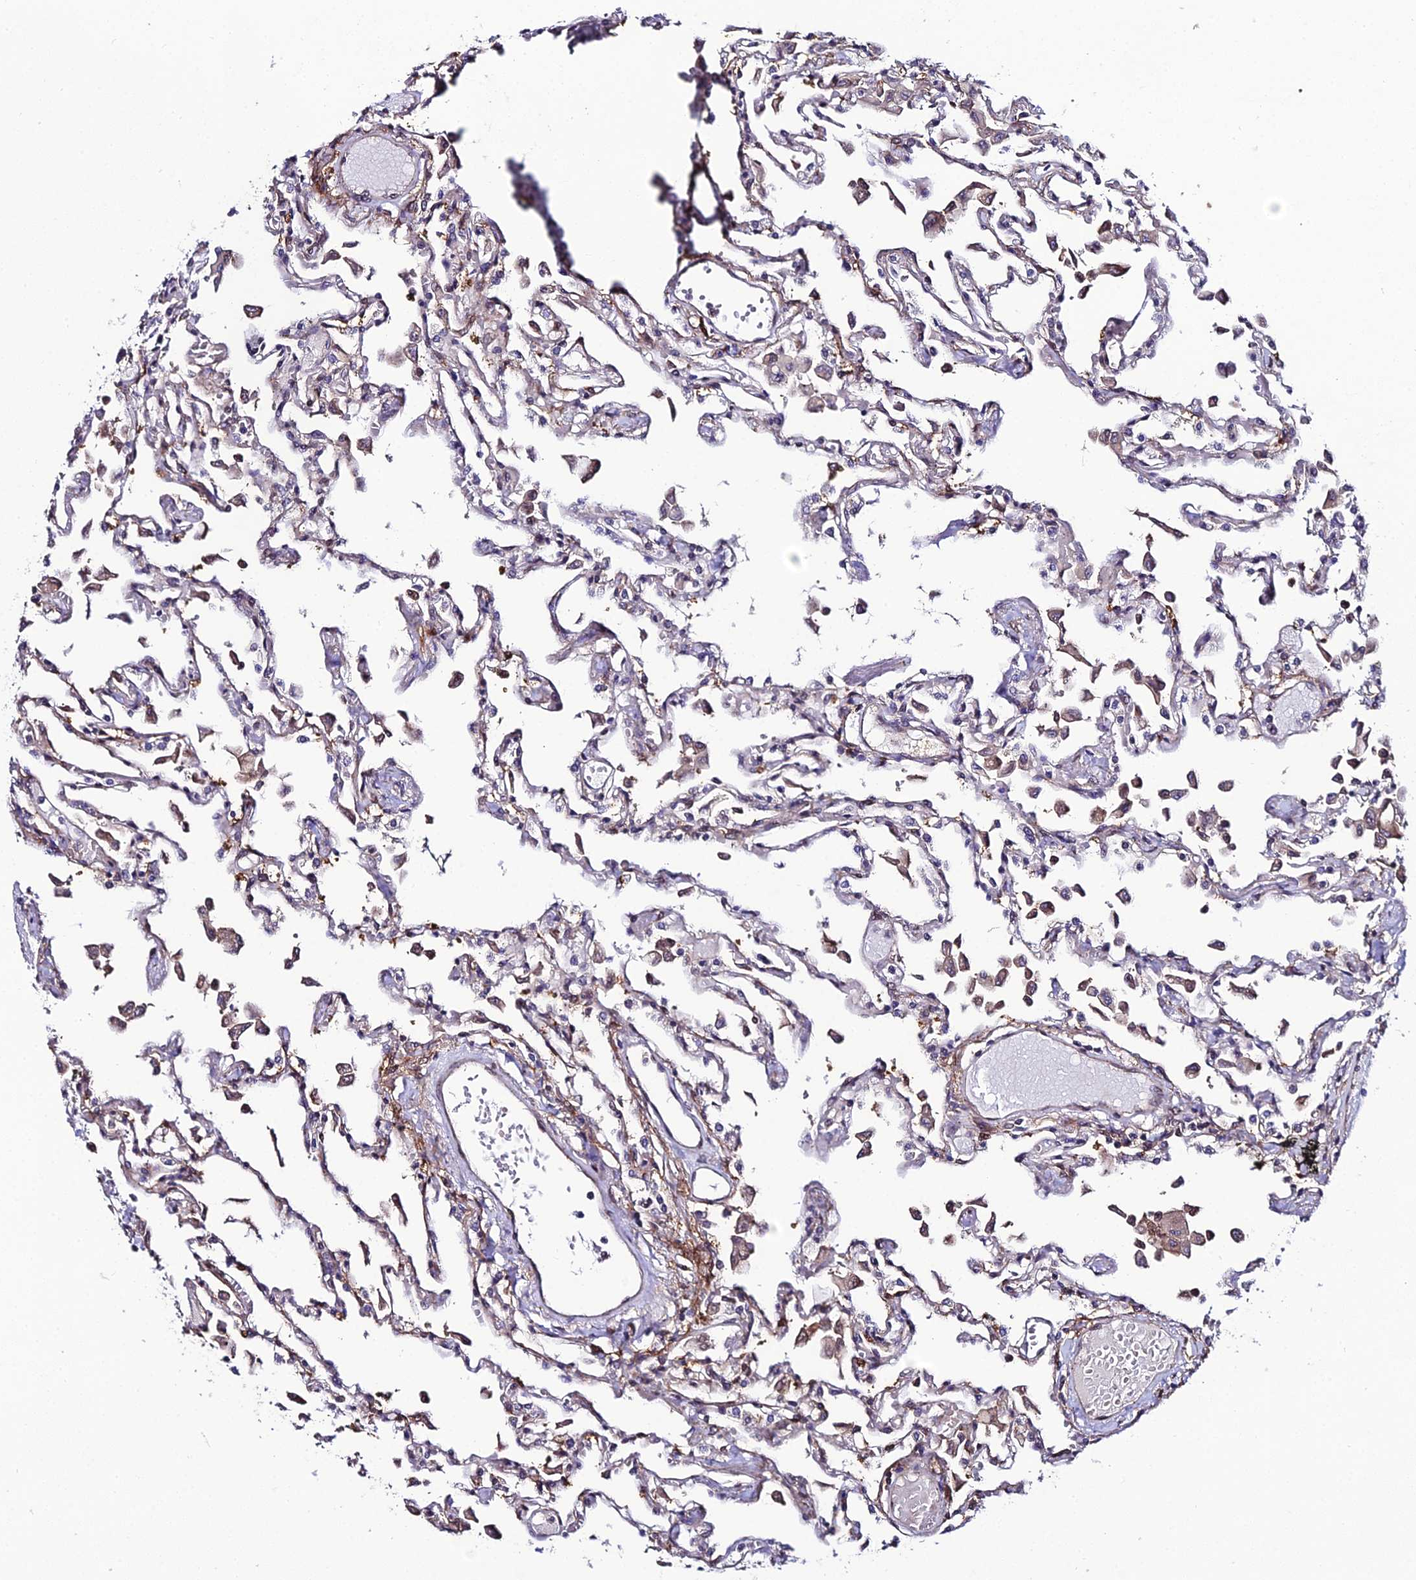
{"staining": {"intensity": "weak", "quantity": "<25%", "location": "cytoplasmic/membranous"}, "tissue": "lung", "cell_type": "Alveolar cells", "image_type": "normal", "snomed": [{"axis": "morphology", "description": "Normal tissue, NOS"}, {"axis": "topography", "description": "Bronchus"}, {"axis": "topography", "description": "Lung"}], "caption": "Alveolar cells are negative for brown protein staining in benign lung. The staining is performed using DAB brown chromogen with nuclei counter-stained in using hematoxylin.", "gene": "DDX19A", "patient": {"sex": "female", "age": 49}}